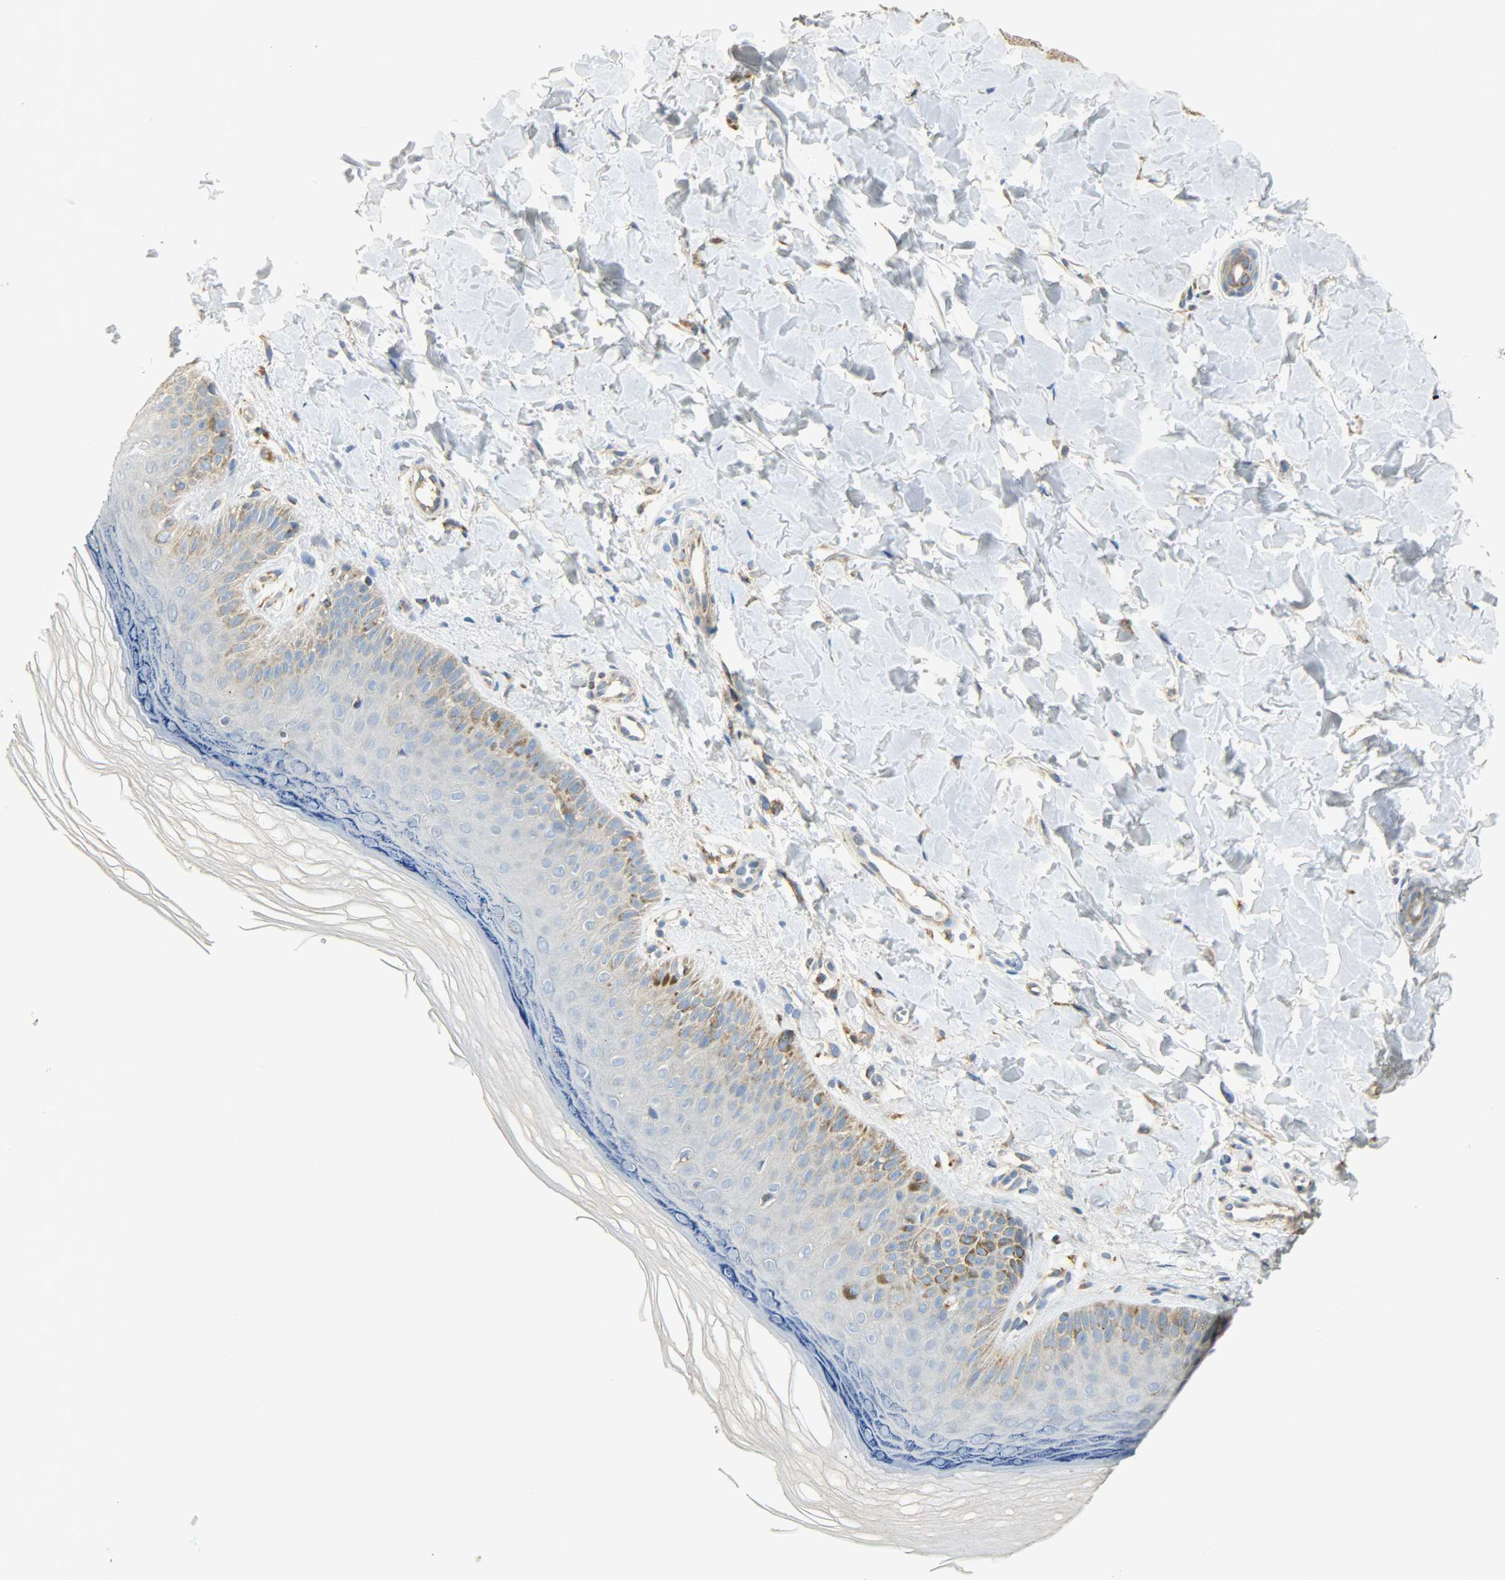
{"staining": {"intensity": "weak", "quantity": ">75%", "location": "cytoplasmic/membranous"}, "tissue": "skin", "cell_type": "Fibroblasts", "image_type": "normal", "snomed": [{"axis": "morphology", "description": "Normal tissue, NOS"}, {"axis": "topography", "description": "Skin"}], "caption": "Immunohistochemistry (IHC) image of benign skin: human skin stained using IHC displays low levels of weak protein expression localized specifically in the cytoplasmic/membranous of fibroblasts, appearing as a cytoplasmic/membranous brown color.", "gene": "NNT", "patient": {"sex": "male", "age": 26}}